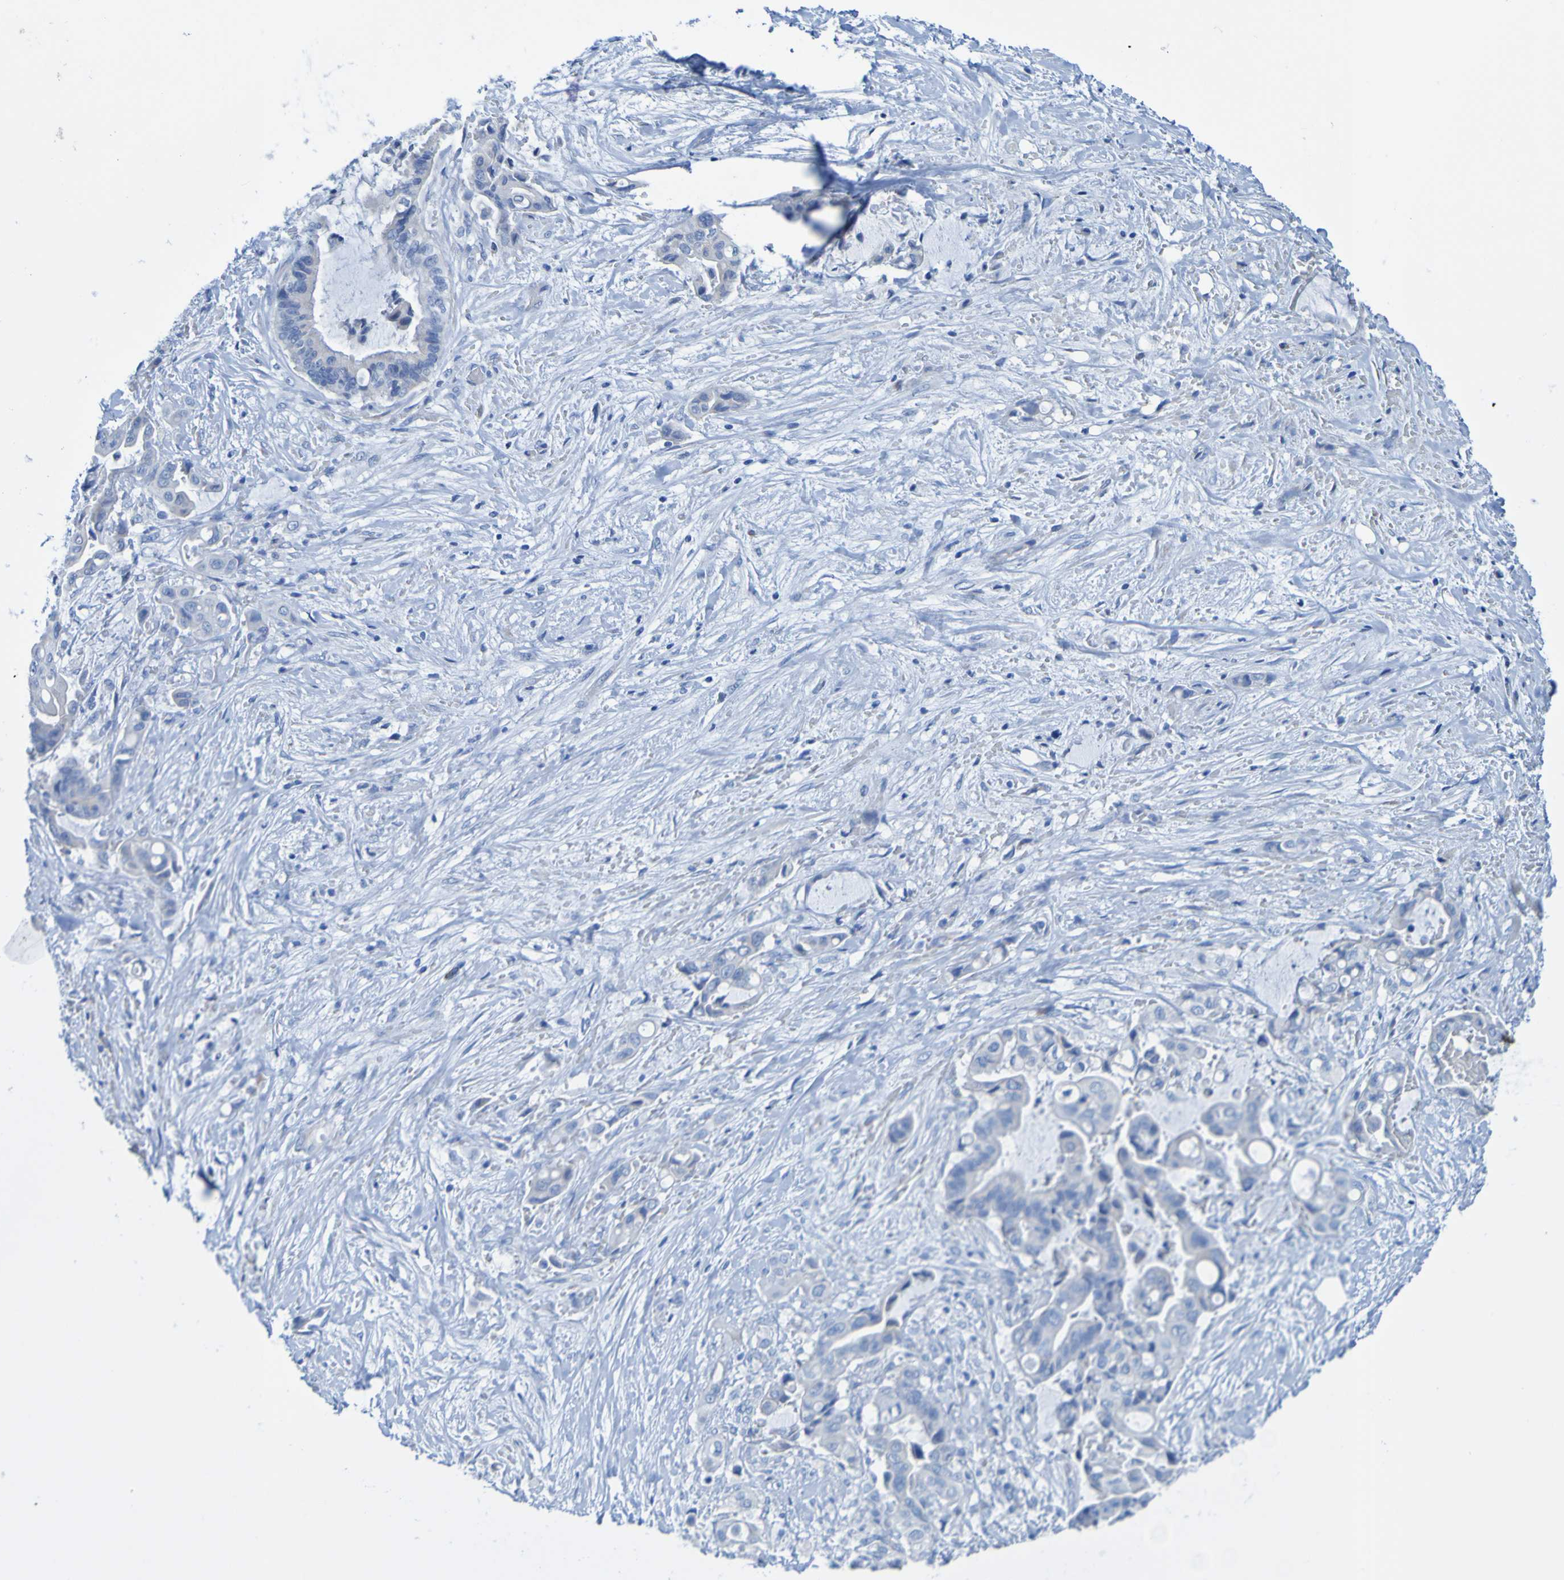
{"staining": {"intensity": "negative", "quantity": "none", "location": "none"}, "tissue": "liver cancer", "cell_type": "Tumor cells", "image_type": "cancer", "snomed": [{"axis": "morphology", "description": "Cholangiocarcinoma"}, {"axis": "topography", "description": "Liver"}], "caption": "Liver cancer (cholangiocarcinoma) stained for a protein using immunohistochemistry (IHC) shows no expression tumor cells.", "gene": "ACMSD", "patient": {"sex": "female", "age": 61}}